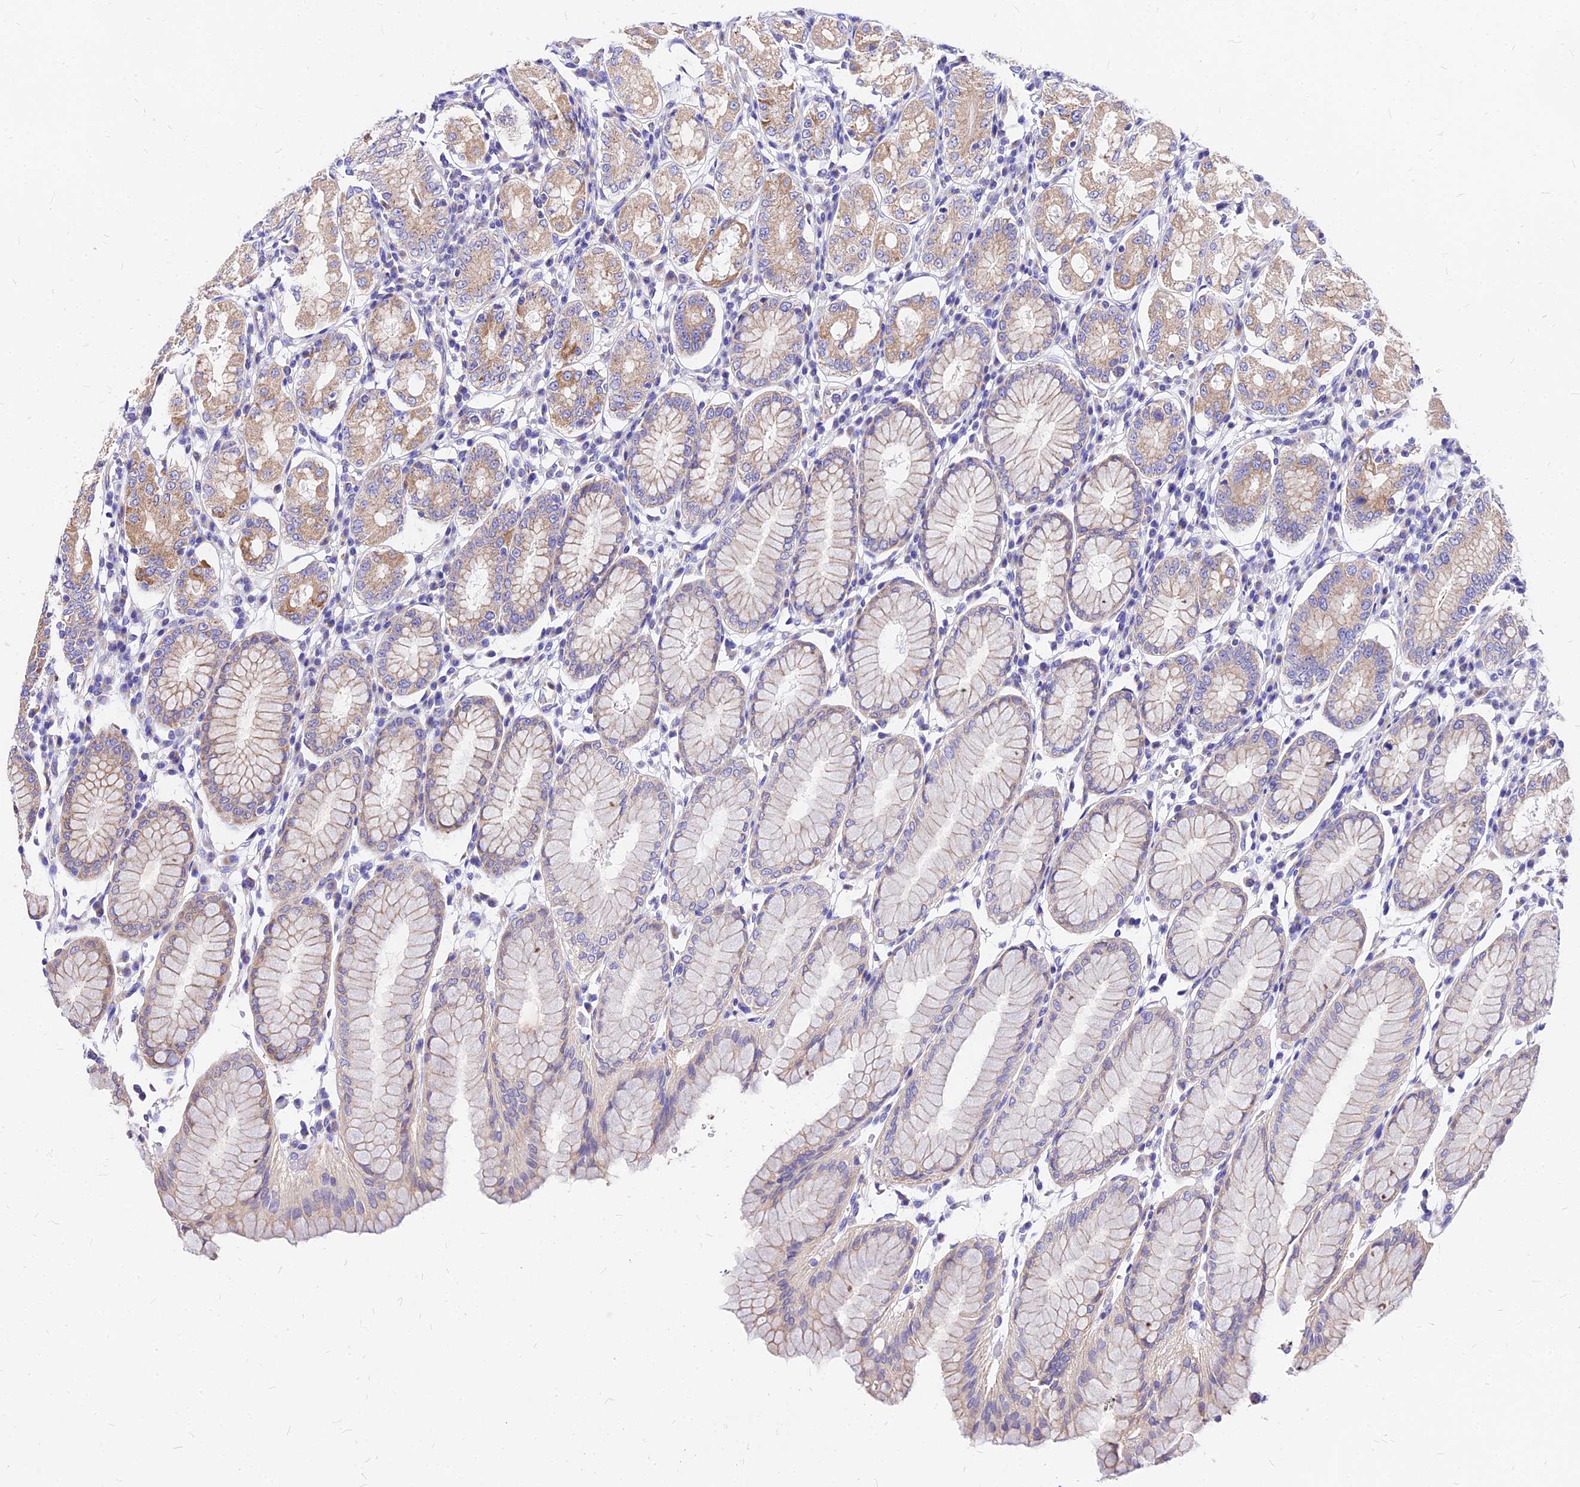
{"staining": {"intensity": "weak", "quantity": "25%-75%", "location": "cytoplasmic/membranous"}, "tissue": "stomach", "cell_type": "Glandular cells", "image_type": "normal", "snomed": [{"axis": "morphology", "description": "Normal tissue, NOS"}, {"axis": "topography", "description": "Stomach"}, {"axis": "topography", "description": "Stomach, lower"}], "caption": "IHC micrograph of normal human stomach stained for a protein (brown), which demonstrates low levels of weak cytoplasmic/membranous staining in about 25%-75% of glandular cells.", "gene": "MRPL3", "patient": {"sex": "female", "age": 56}}